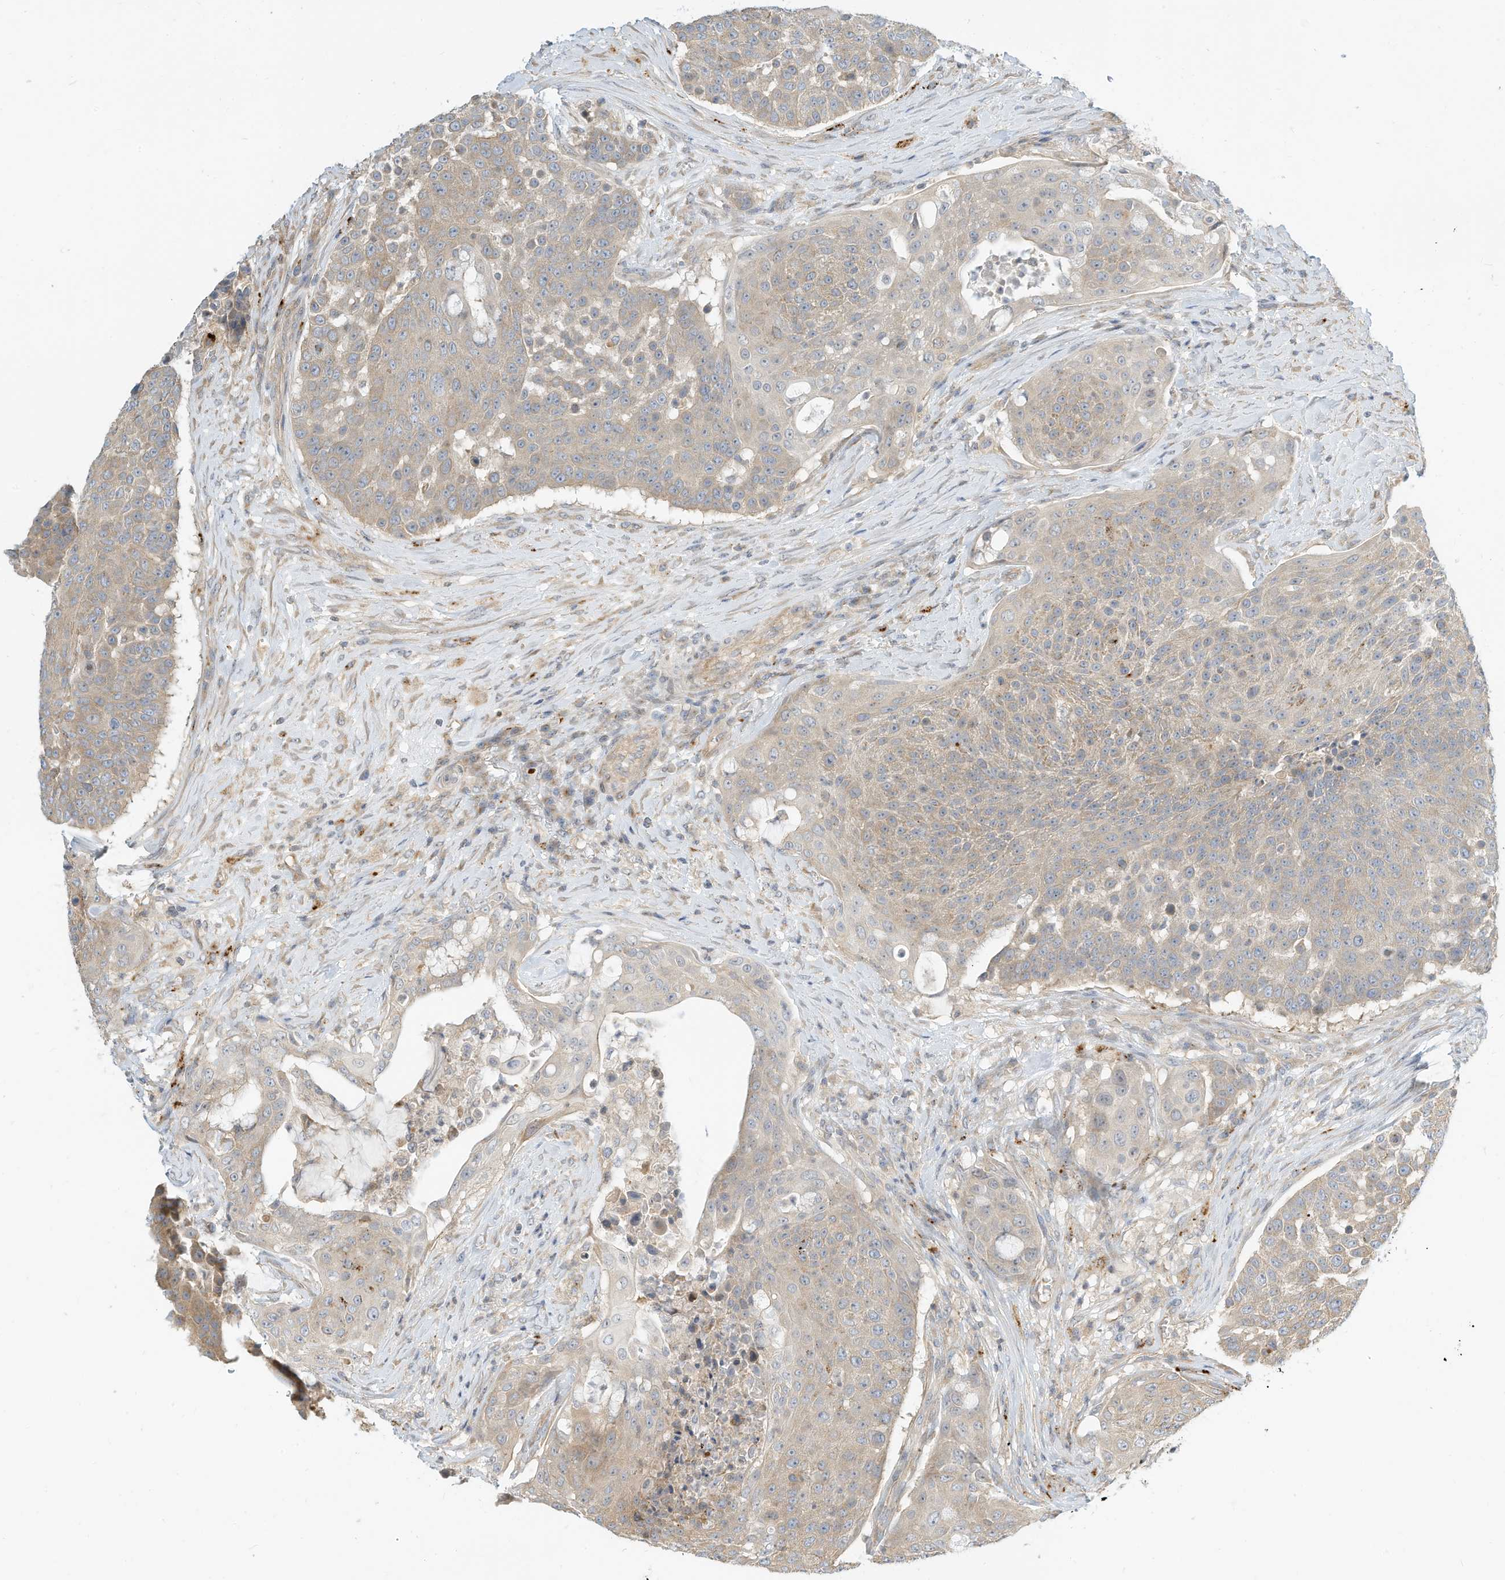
{"staining": {"intensity": "weak", "quantity": "<25%", "location": "cytoplasmic/membranous"}, "tissue": "urothelial cancer", "cell_type": "Tumor cells", "image_type": "cancer", "snomed": [{"axis": "morphology", "description": "Urothelial carcinoma, High grade"}, {"axis": "topography", "description": "Urinary bladder"}], "caption": "Urothelial cancer was stained to show a protein in brown. There is no significant positivity in tumor cells.", "gene": "OFD1", "patient": {"sex": "female", "age": 63}}